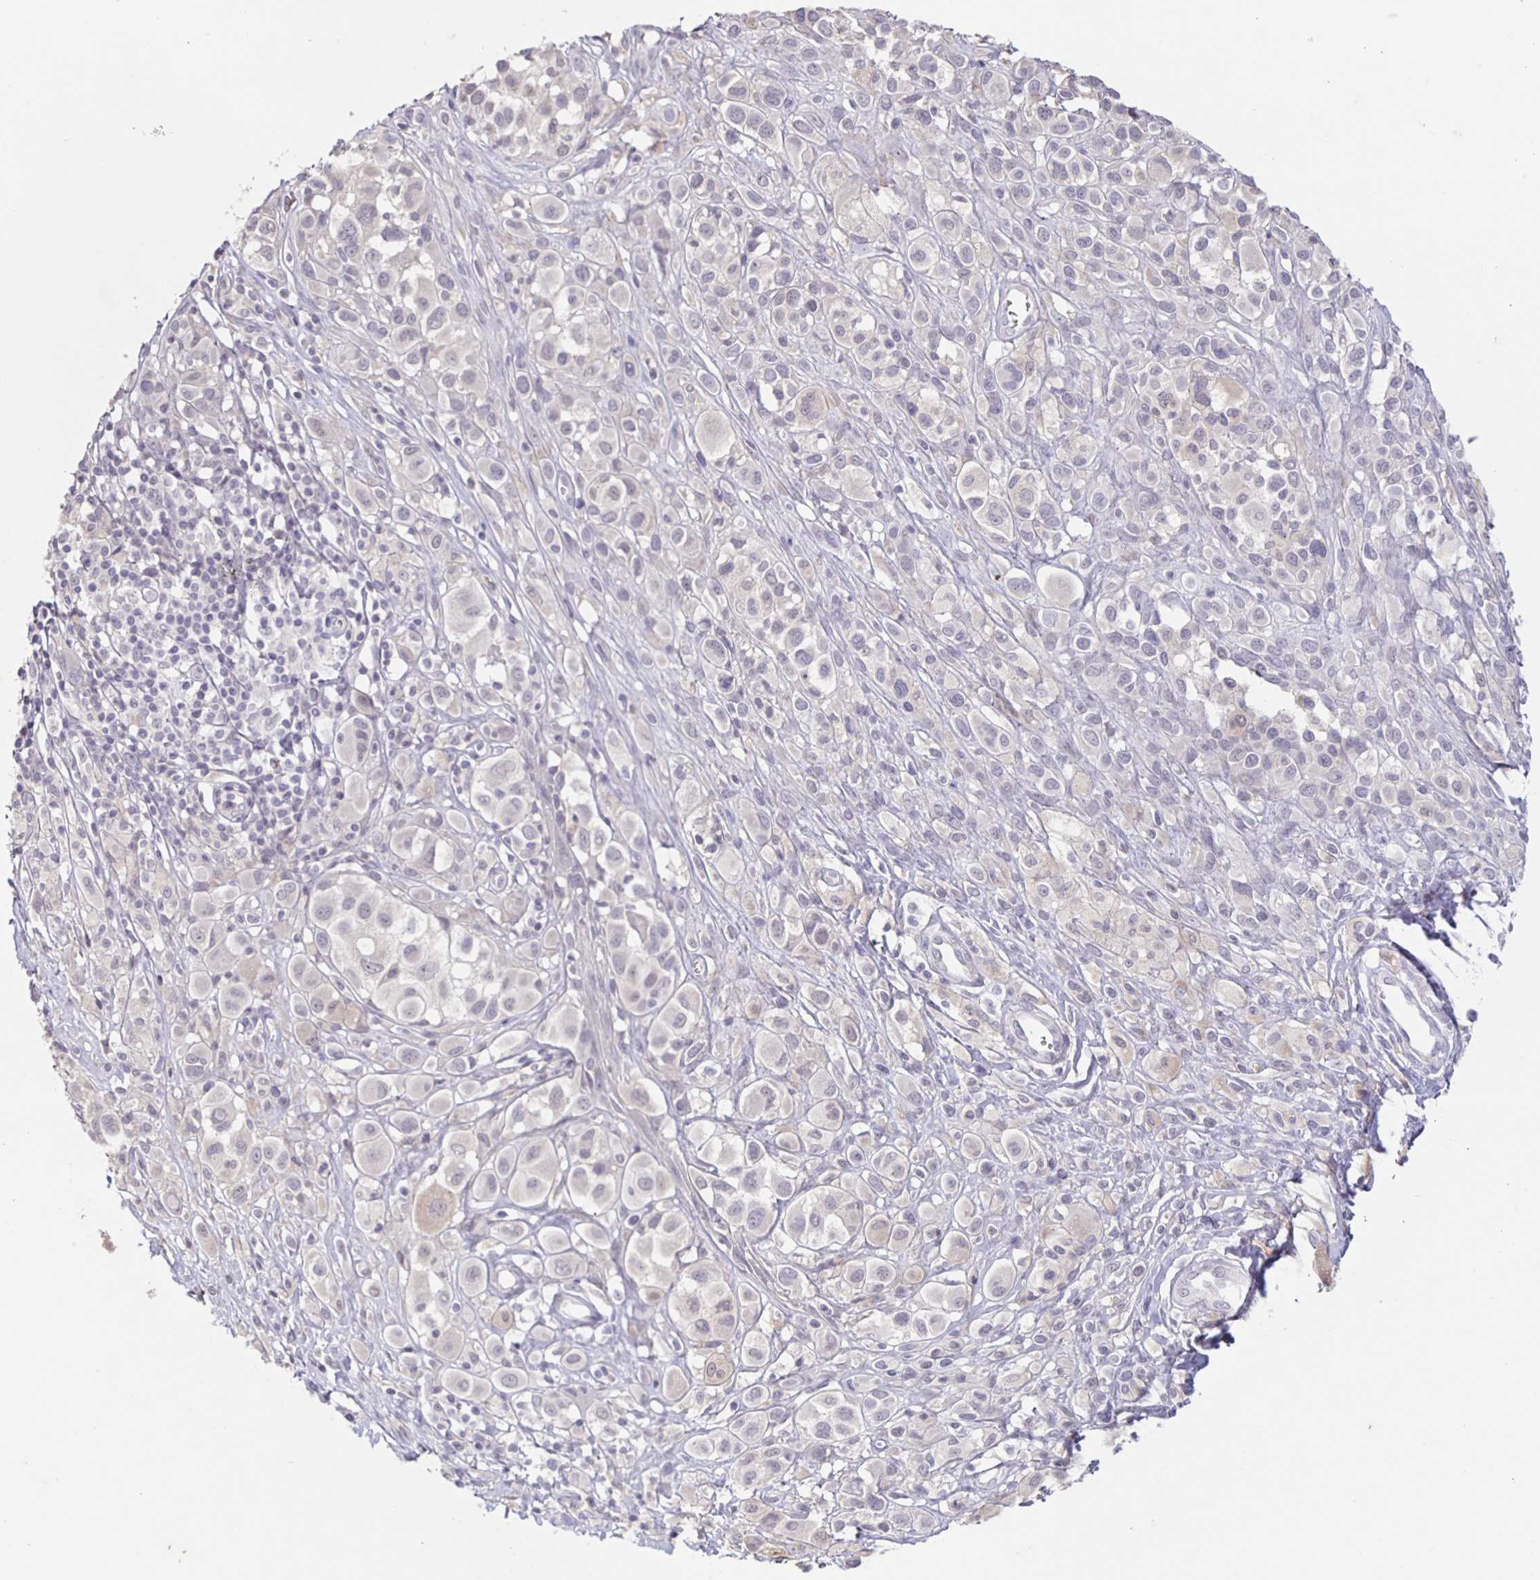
{"staining": {"intensity": "negative", "quantity": "none", "location": "none"}, "tissue": "melanoma", "cell_type": "Tumor cells", "image_type": "cancer", "snomed": [{"axis": "morphology", "description": "Malignant melanoma, NOS"}, {"axis": "topography", "description": "Skin"}], "caption": "This is a micrograph of immunohistochemistry (IHC) staining of melanoma, which shows no staining in tumor cells. (DAB immunohistochemistry with hematoxylin counter stain).", "gene": "INSL5", "patient": {"sex": "male", "age": 77}}